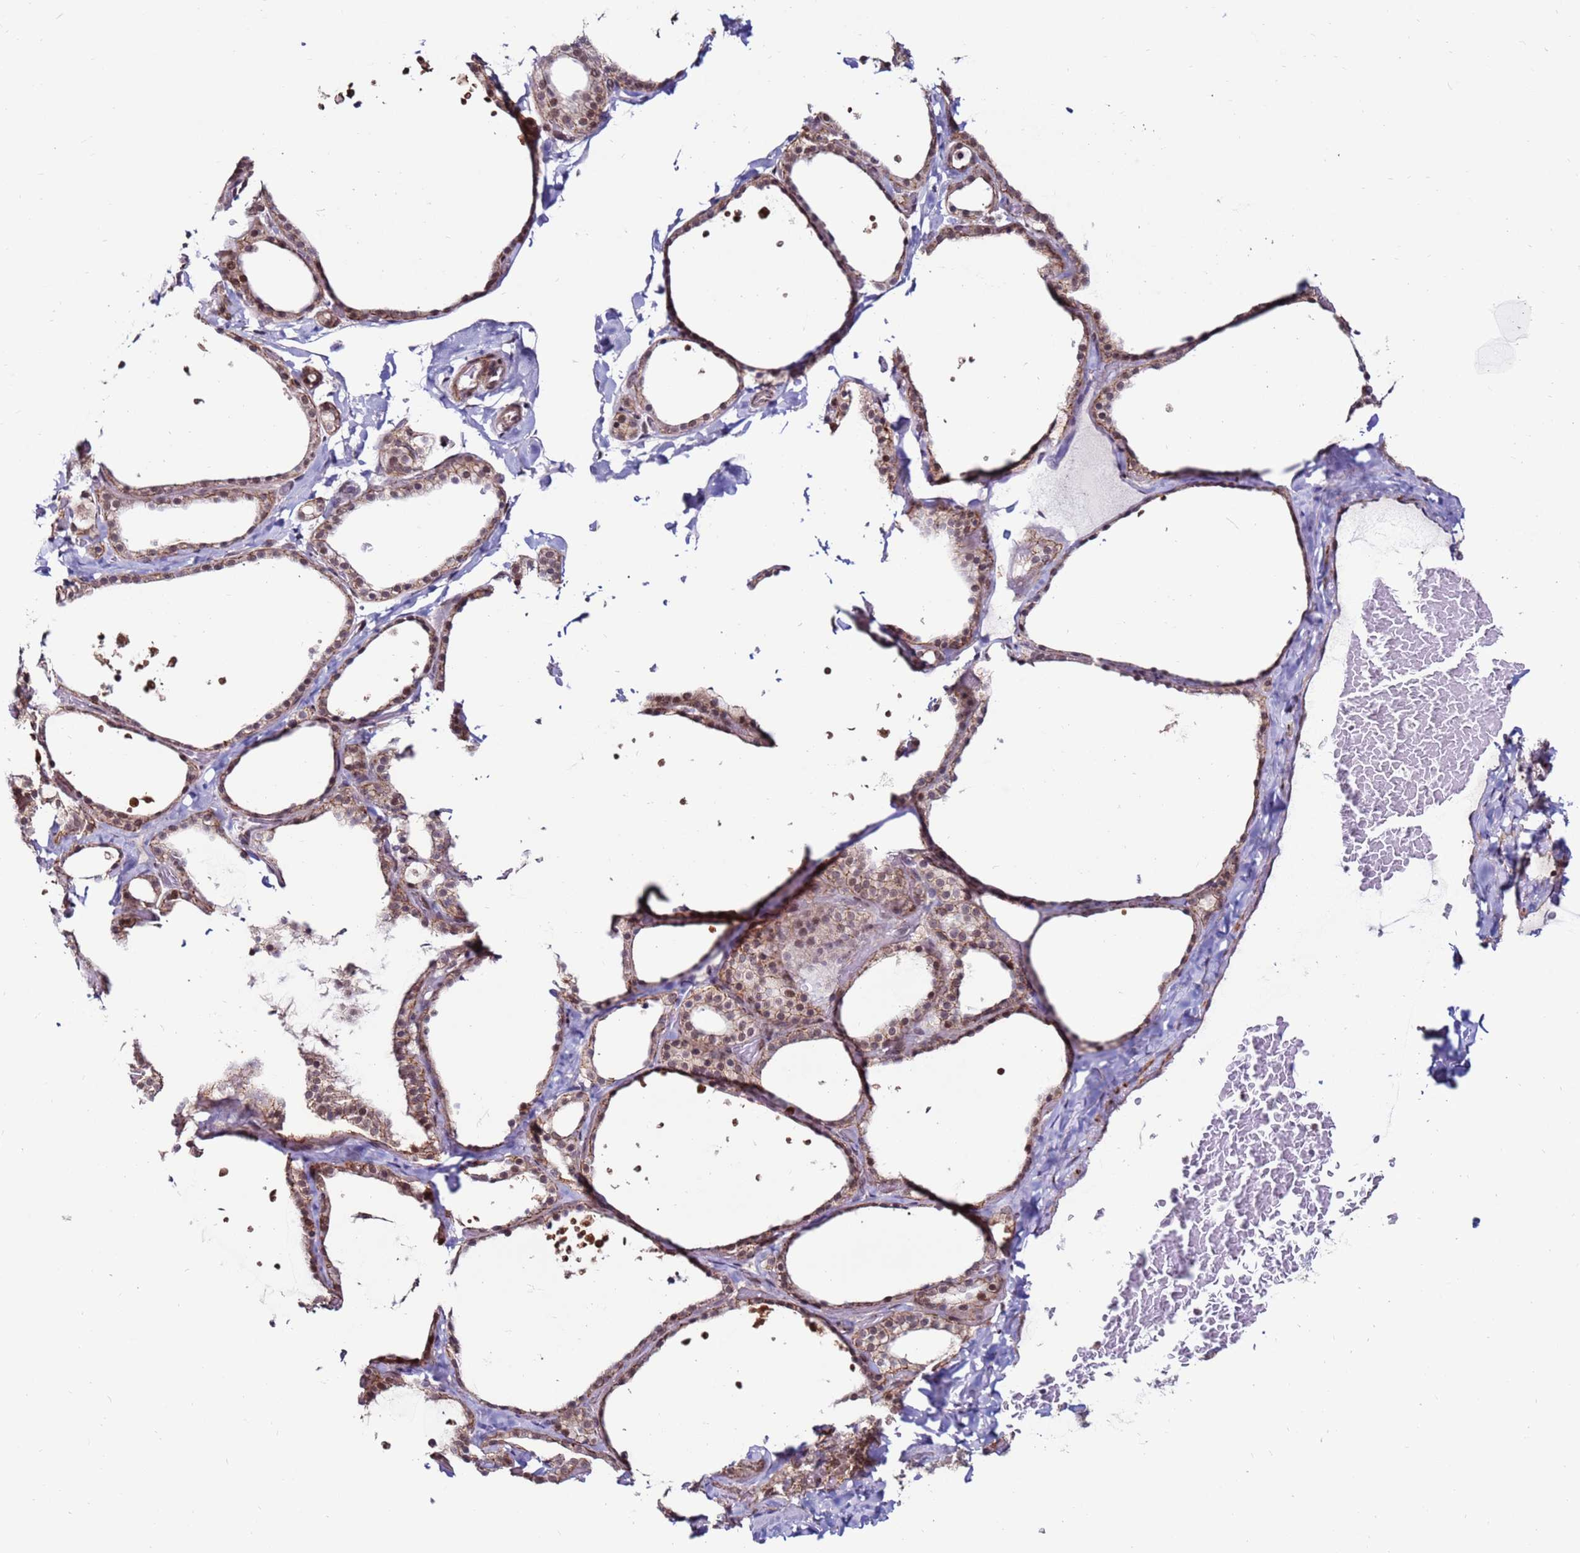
{"staining": {"intensity": "weak", "quantity": ">75%", "location": "cytoplasmic/membranous,nuclear"}, "tissue": "thyroid gland", "cell_type": "Glandular cells", "image_type": "normal", "snomed": [{"axis": "morphology", "description": "Normal tissue, NOS"}, {"axis": "topography", "description": "Thyroid gland"}], "caption": "Weak cytoplasmic/membranous,nuclear positivity is present in about >75% of glandular cells in benign thyroid gland.", "gene": "KPNA4", "patient": {"sex": "female", "age": 44}}